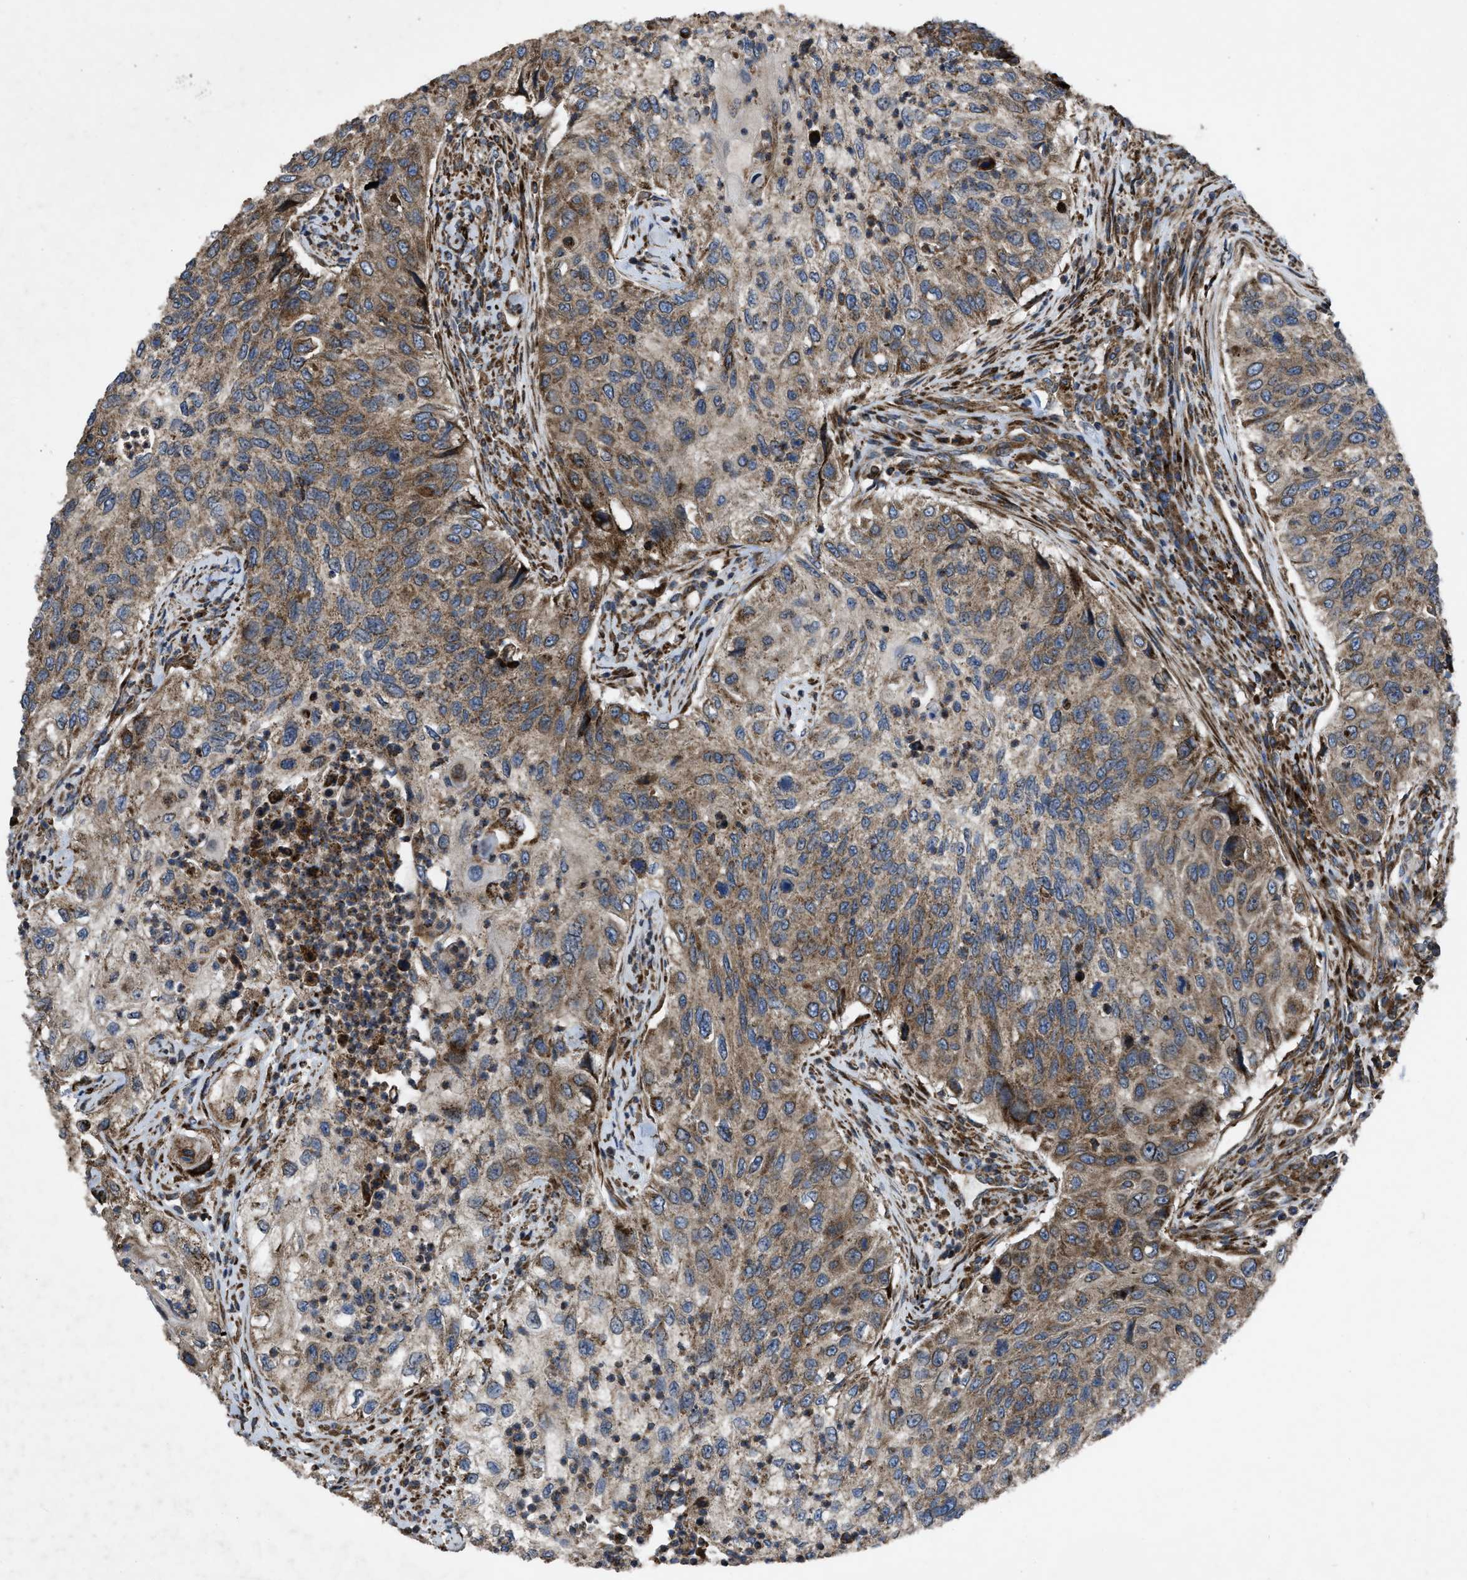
{"staining": {"intensity": "moderate", "quantity": ">75%", "location": "cytoplasmic/membranous"}, "tissue": "urothelial cancer", "cell_type": "Tumor cells", "image_type": "cancer", "snomed": [{"axis": "morphology", "description": "Urothelial carcinoma, High grade"}, {"axis": "topography", "description": "Urinary bladder"}], "caption": "This is an image of immunohistochemistry (IHC) staining of urothelial cancer, which shows moderate staining in the cytoplasmic/membranous of tumor cells.", "gene": "PER3", "patient": {"sex": "female", "age": 60}}